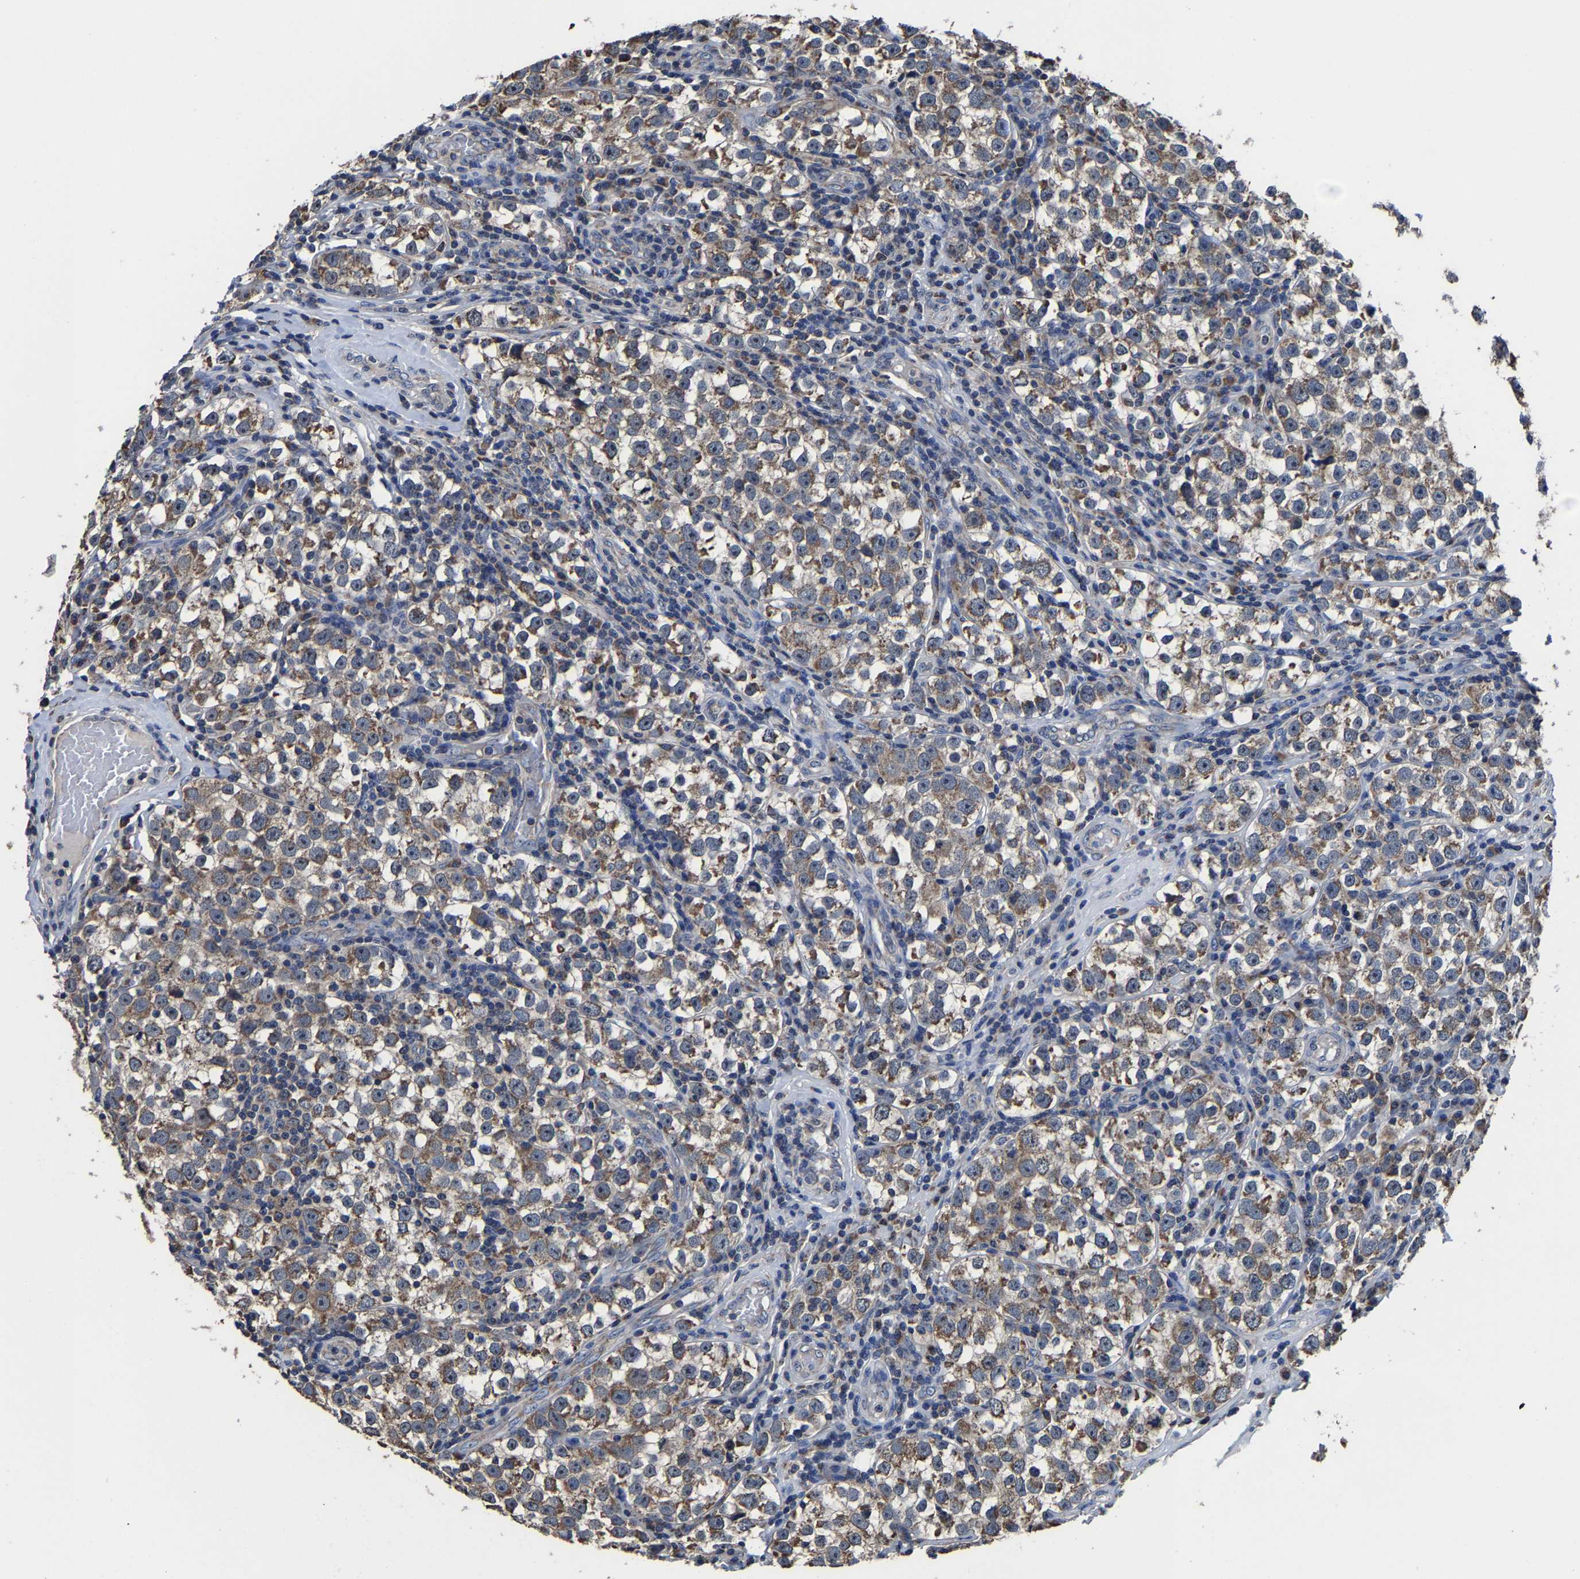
{"staining": {"intensity": "moderate", "quantity": "25%-75%", "location": "cytoplasmic/membranous"}, "tissue": "testis cancer", "cell_type": "Tumor cells", "image_type": "cancer", "snomed": [{"axis": "morphology", "description": "Normal tissue, NOS"}, {"axis": "morphology", "description": "Seminoma, NOS"}, {"axis": "topography", "description": "Testis"}], "caption": "Testis seminoma tissue reveals moderate cytoplasmic/membranous positivity in about 25%-75% of tumor cells", "gene": "ZCCHC7", "patient": {"sex": "male", "age": 43}}